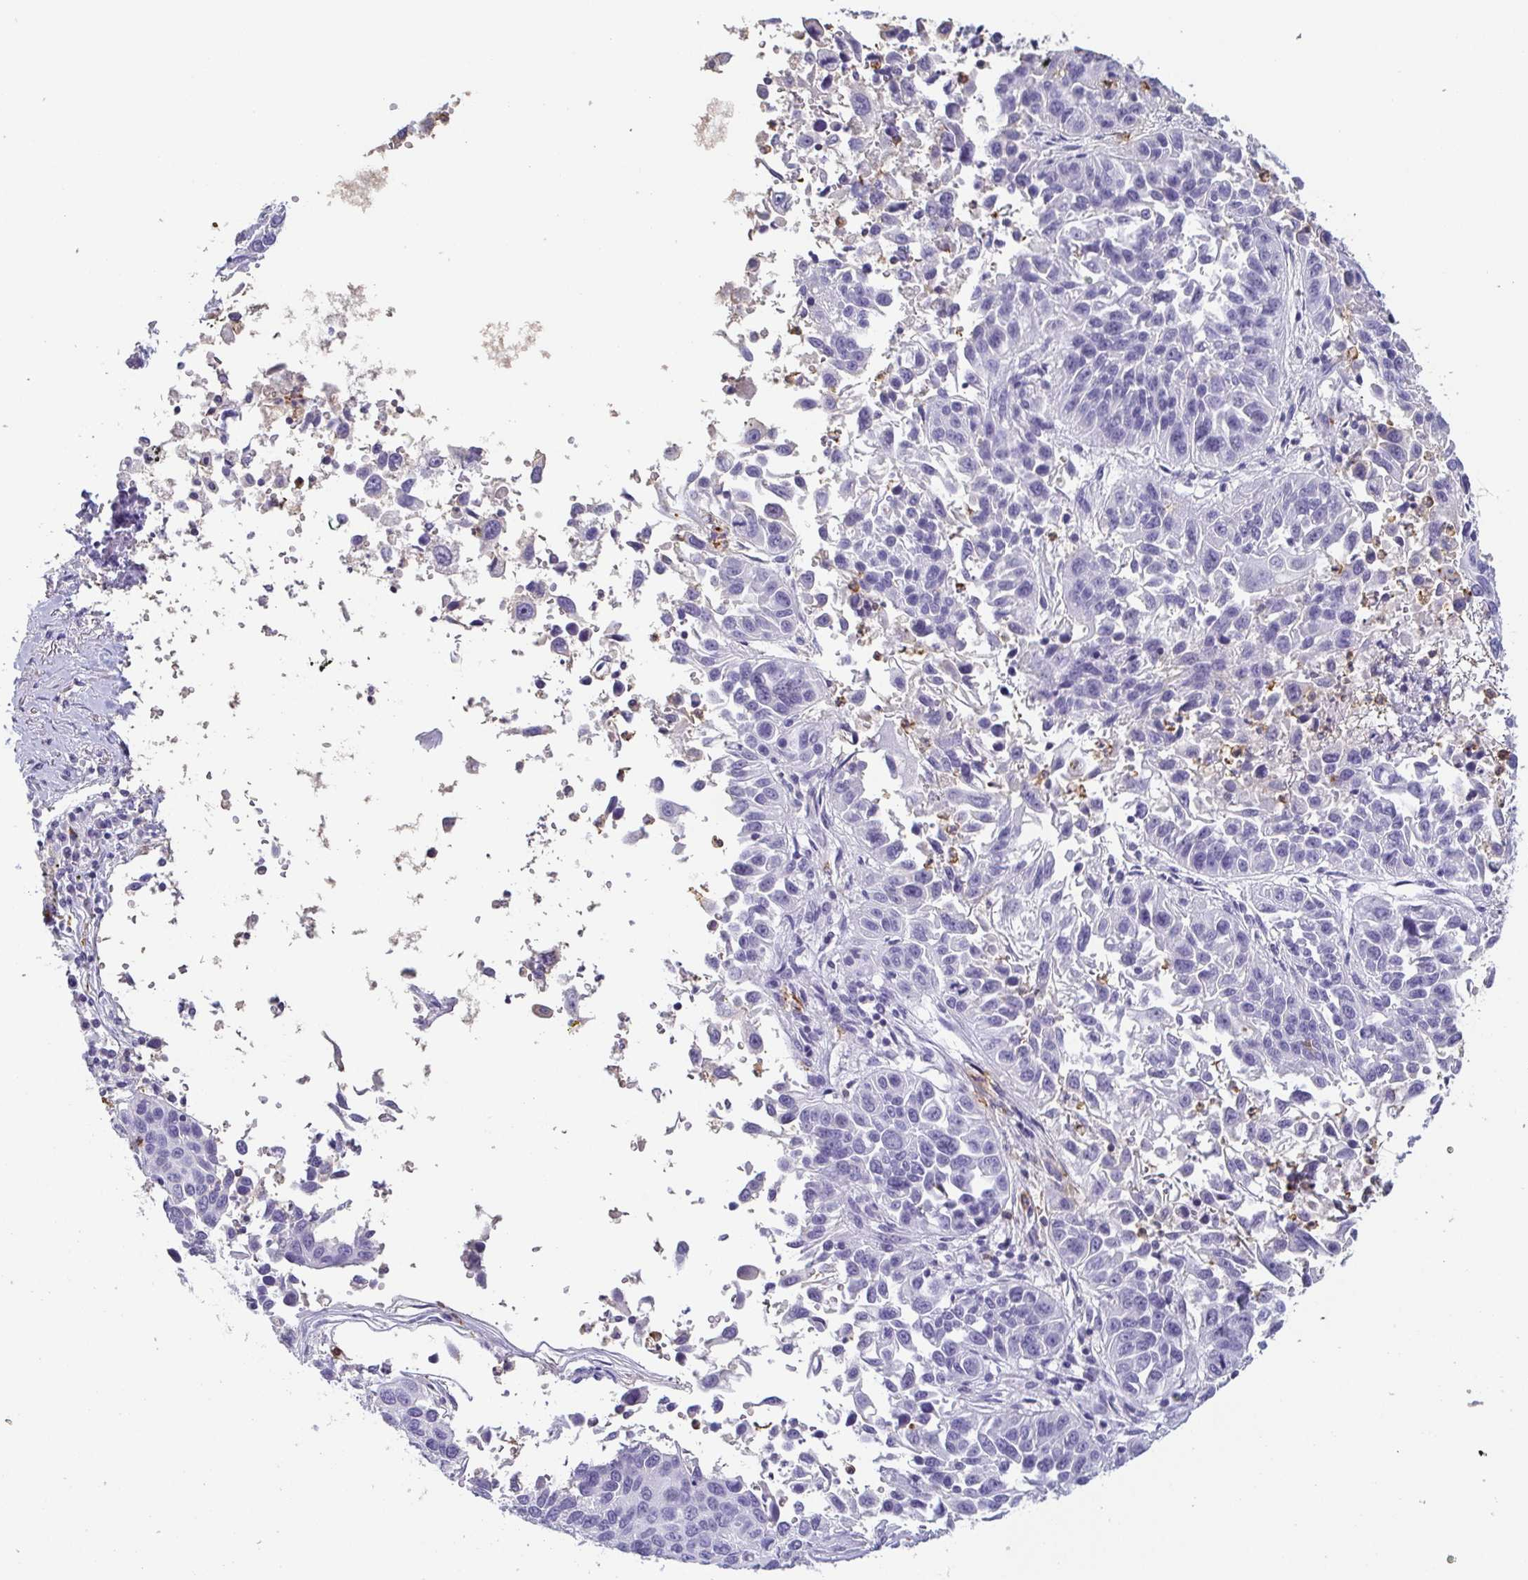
{"staining": {"intensity": "negative", "quantity": "none", "location": "none"}, "tissue": "lung cancer", "cell_type": "Tumor cells", "image_type": "cancer", "snomed": [{"axis": "morphology", "description": "Squamous cell carcinoma, NOS"}, {"axis": "topography", "description": "Lung"}], "caption": "DAB (3,3'-diaminobenzidine) immunohistochemical staining of lung cancer displays no significant staining in tumor cells.", "gene": "BPIFA2", "patient": {"sex": "female", "age": 61}}